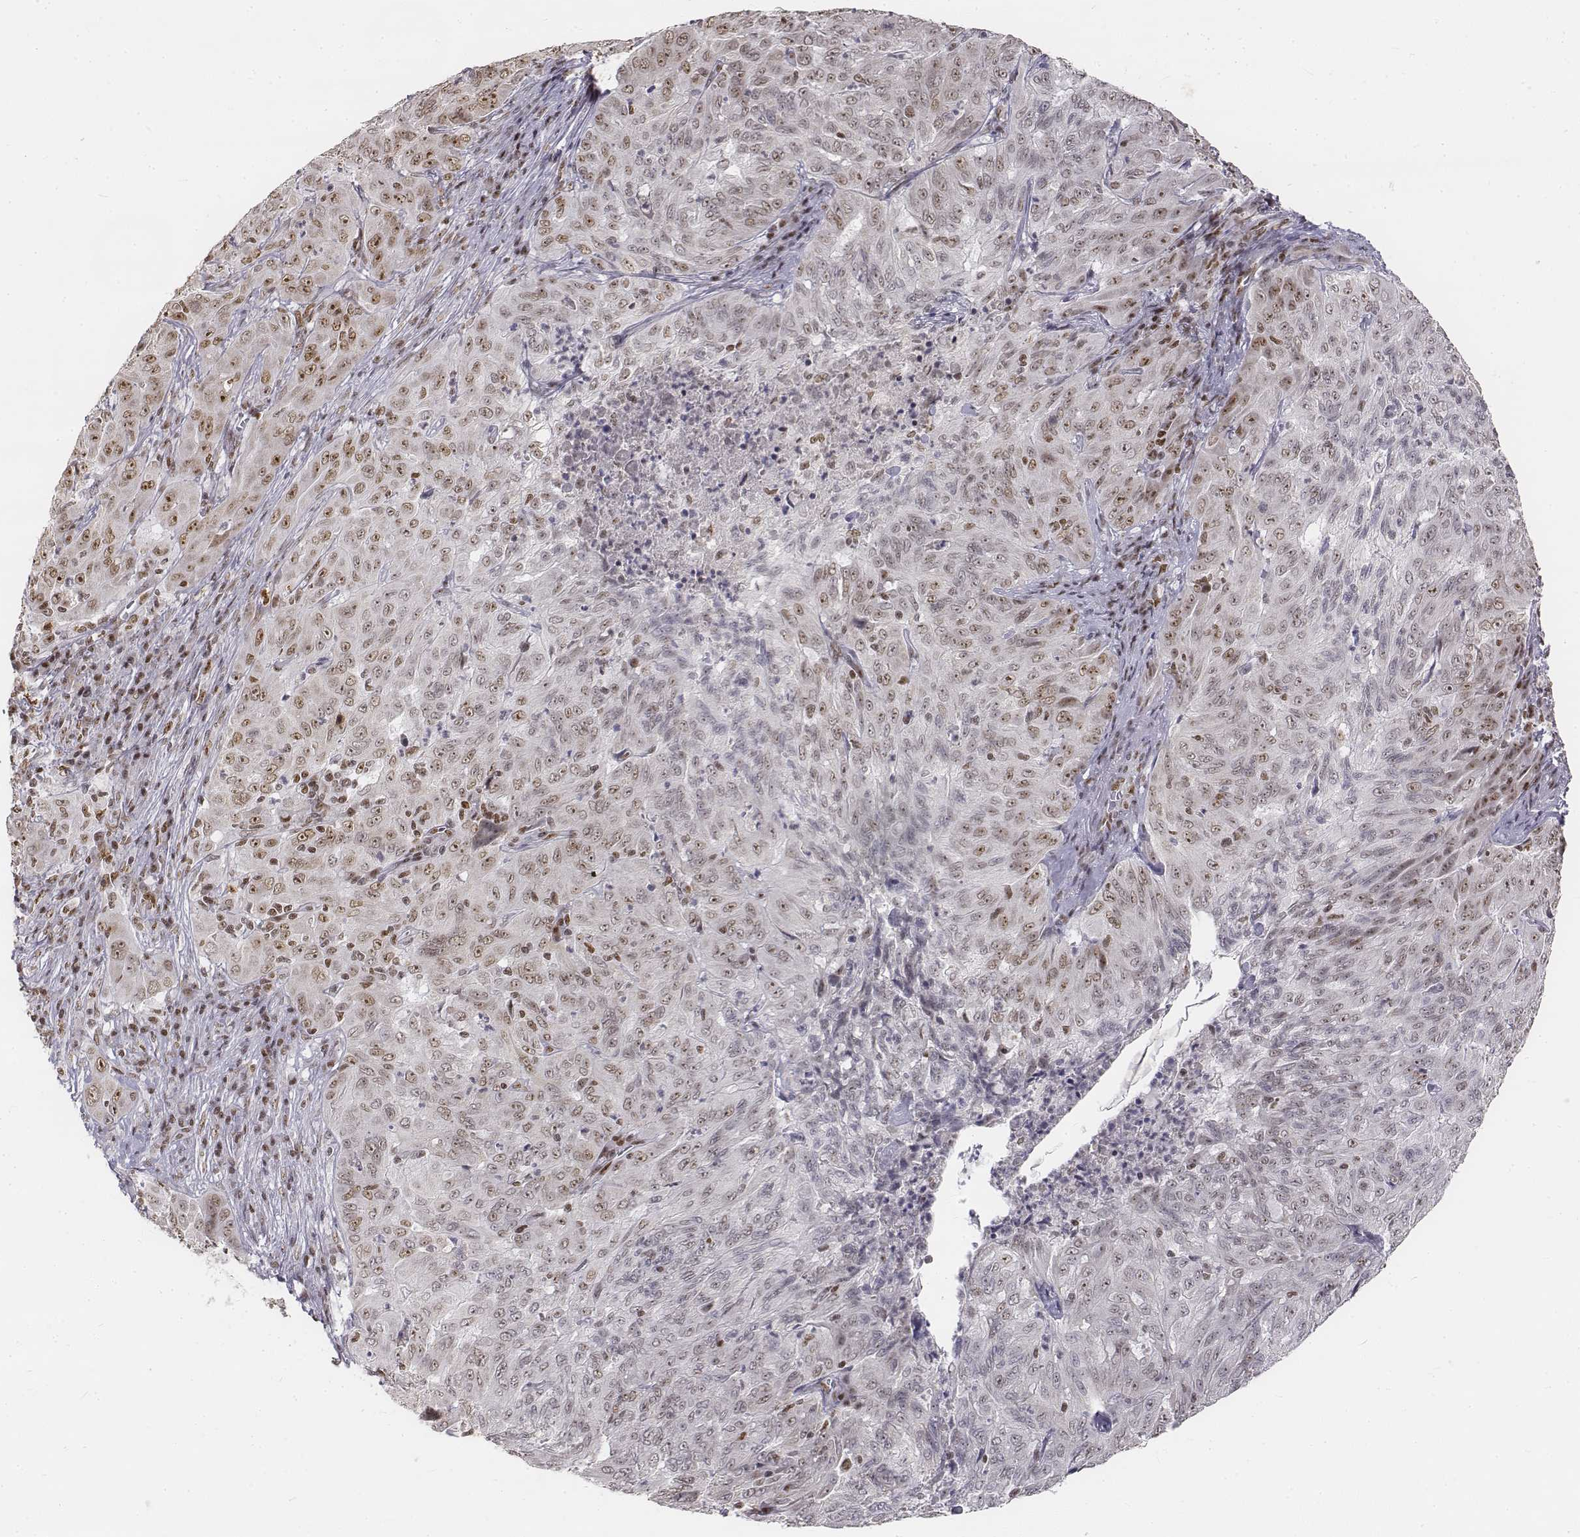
{"staining": {"intensity": "moderate", "quantity": ">75%", "location": "nuclear"}, "tissue": "pancreatic cancer", "cell_type": "Tumor cells", "image_type": "cancer", "snomed": [{"axis": "morphology", "description": "Adenocarcinoma, NOS"}, {"axis": "topography", "description": "Pancreas"}], "caption": "Immunohistochemistry (IHC) of human pancreatic cancer exhibits medium levels of moderate nuclear expression in about >75% of tumor cells.", "gene": "PHF6", "patient": {"sex": "male", "age": 63}}